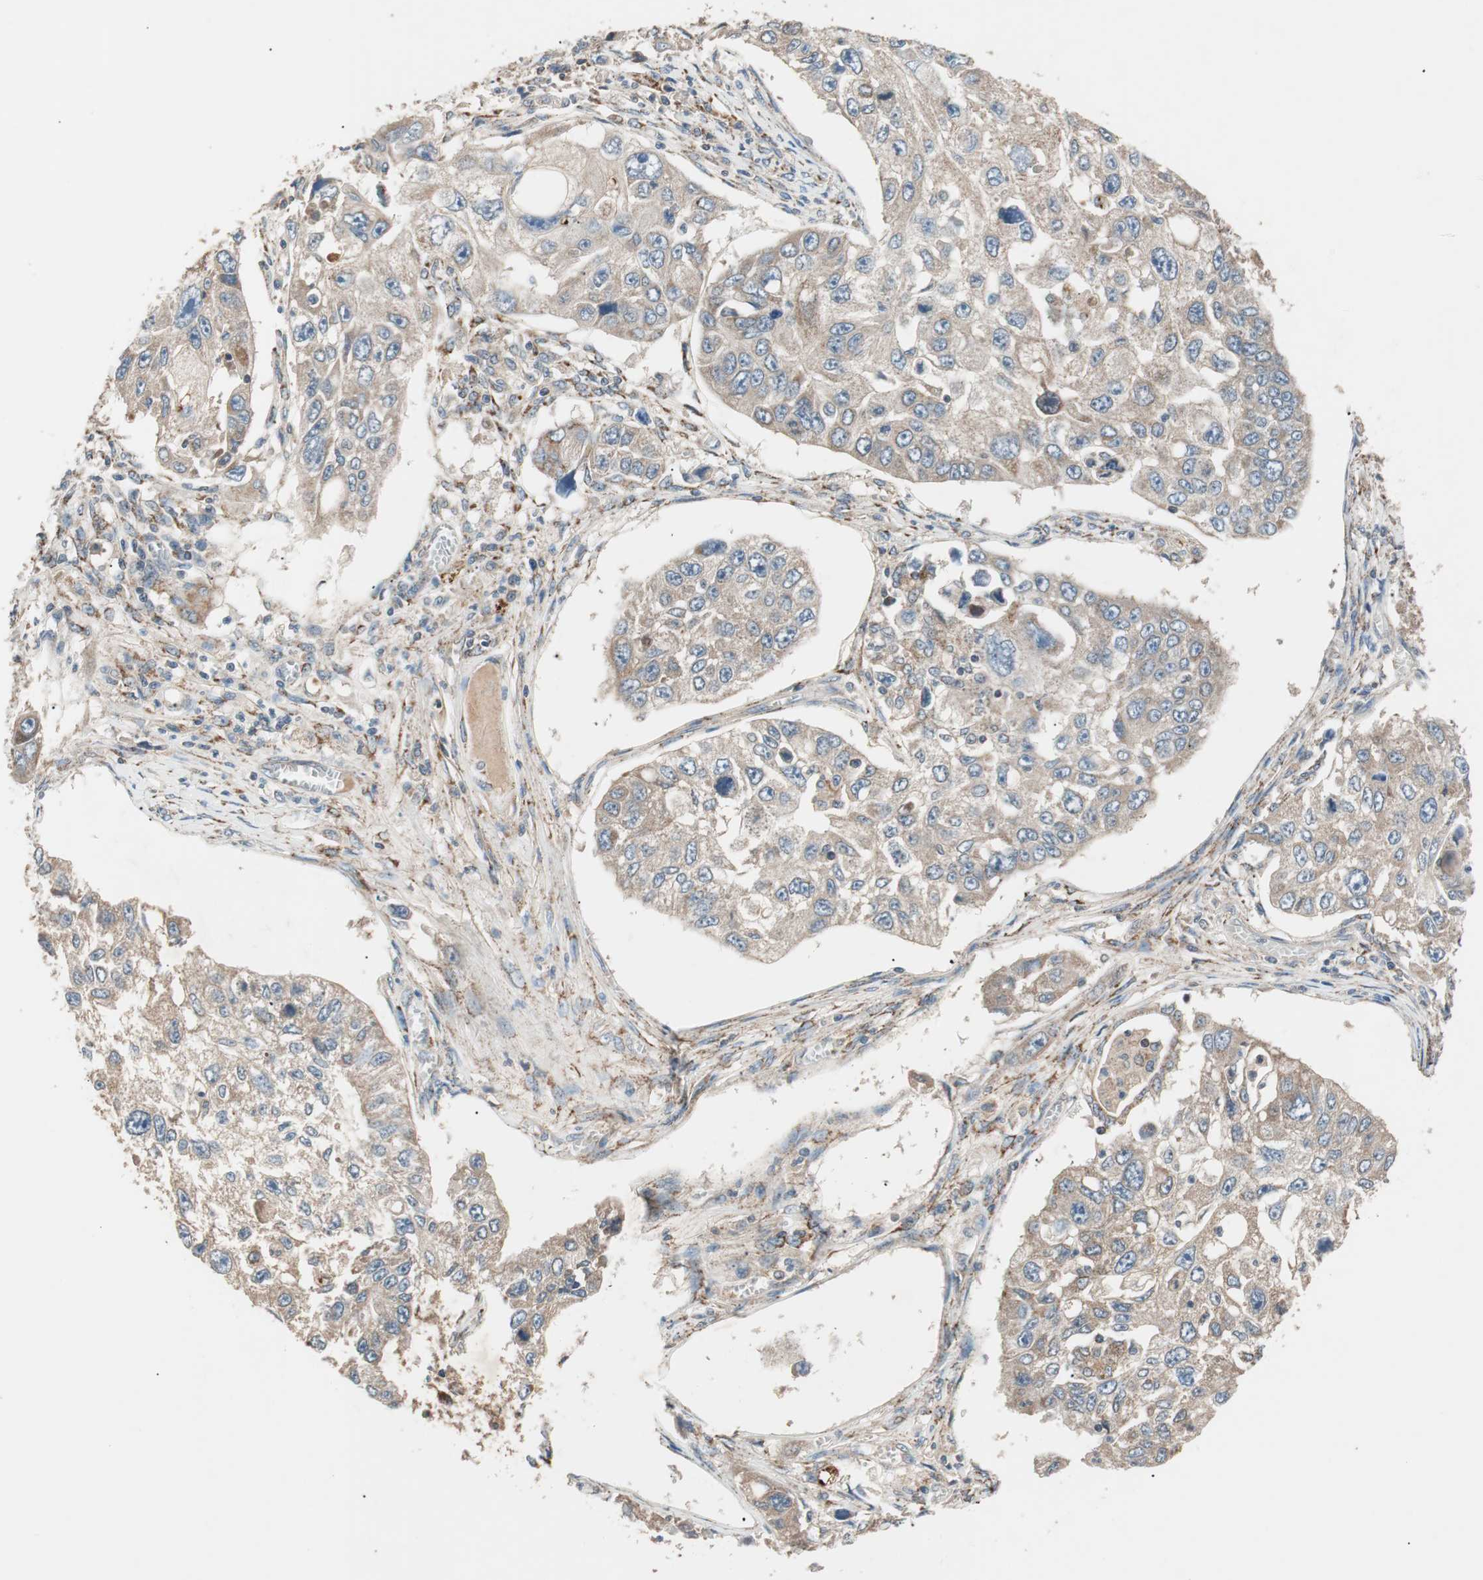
{"staining": {"intensity": "weak", "quantity": ">75%", "location": "cytoplasmic/membranous"}, "tissue": "lung cancer", "cell_type": "Tumor cells", "image_type": "cancer", "snomed": [{"axis": "morphology", "description": "Squamous cell carcinoma, NOS"}, {"axis": "topography", "description": "Lung"}], "caption": "There is low levels of weak cytoplasmic/membranous positivity in tumor cells of lung squamous cell carcinoma, as demonstrated by immunohistochemical staining (brown color).", "gene": "HPN", "patient": {"sex": "male", "age": 71}}